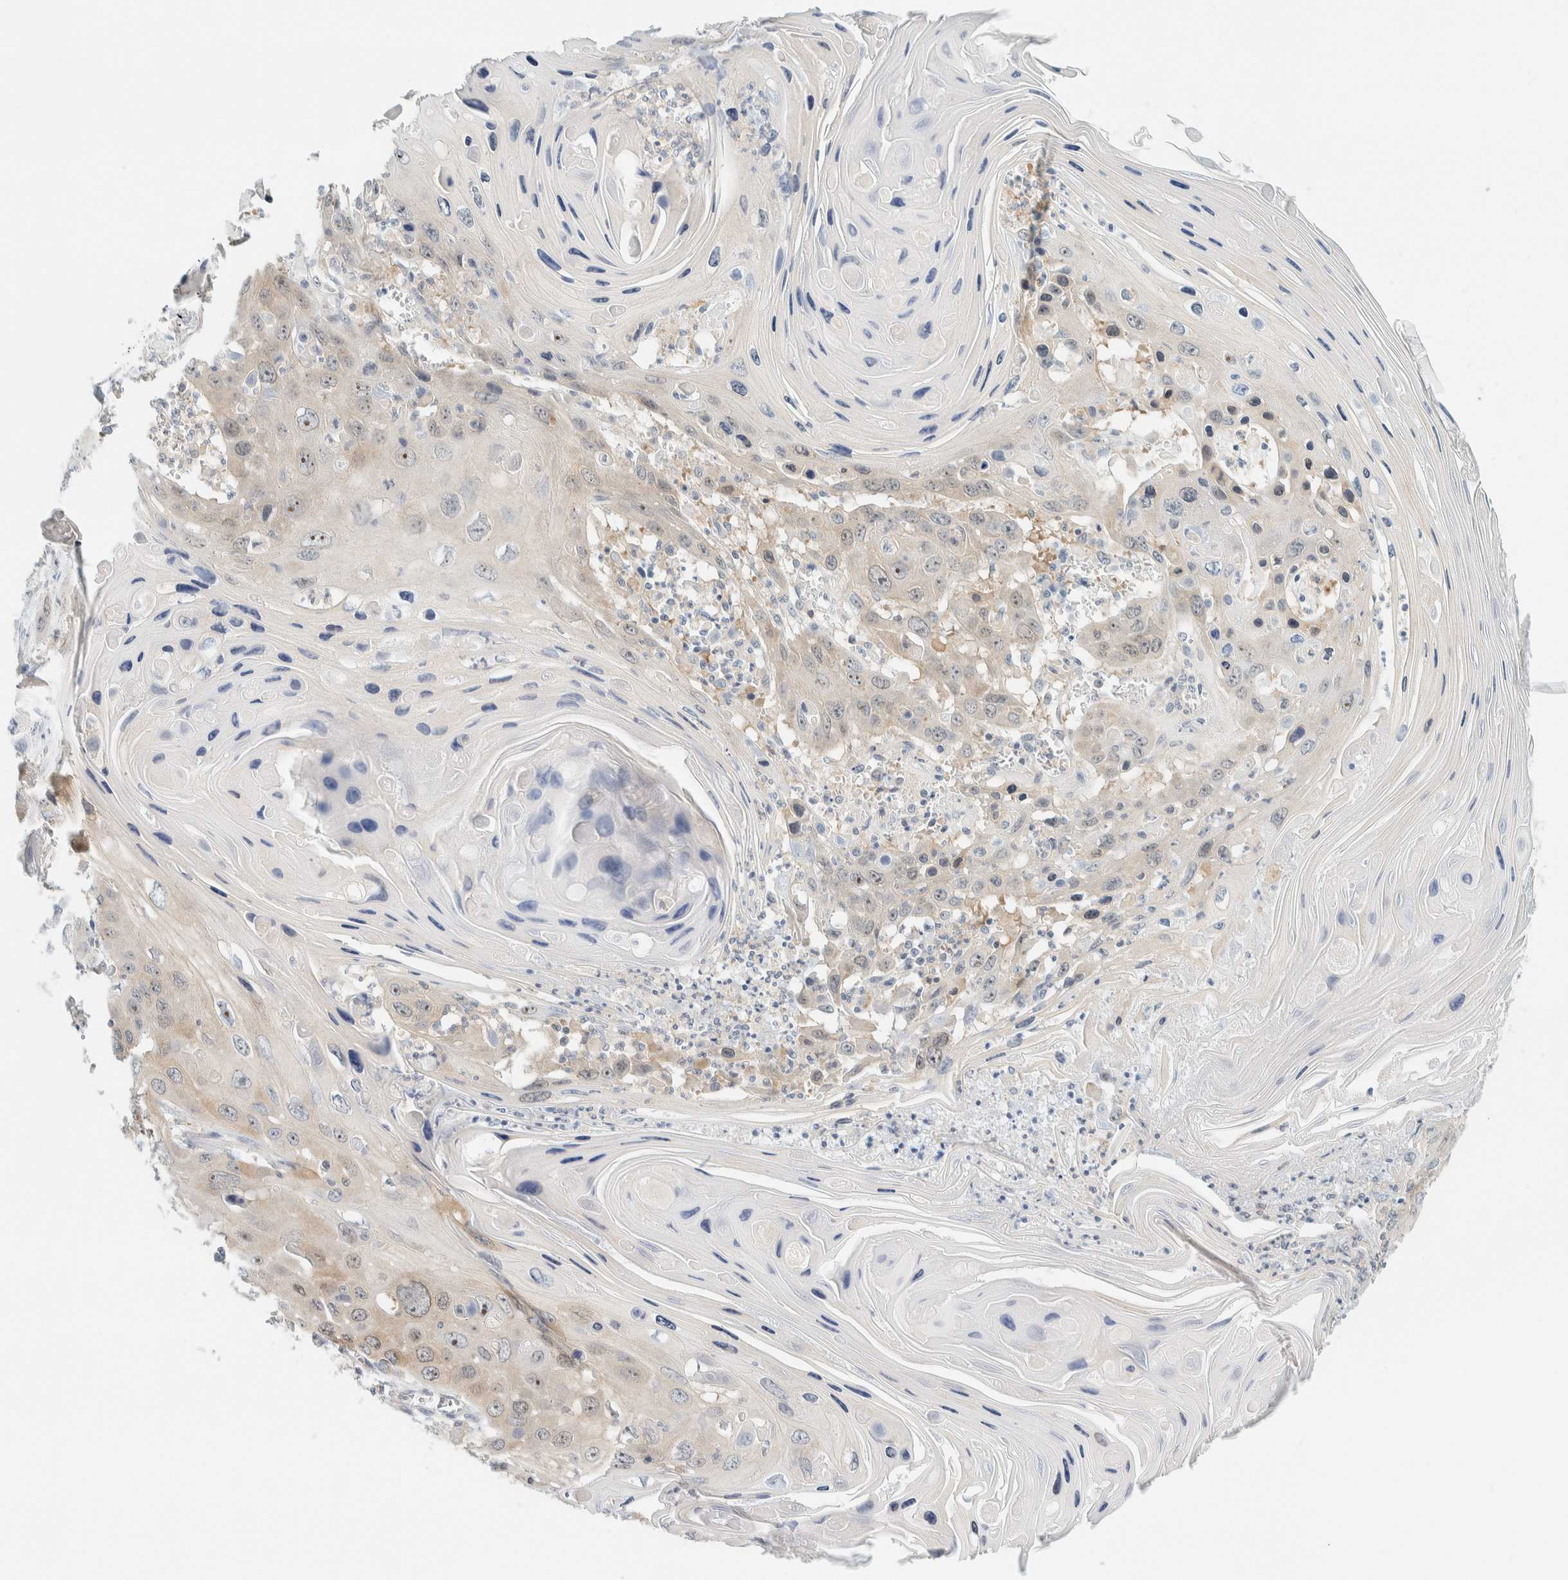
{"staining": {"intensity": "moderate", "quantity": "25%-75%", "location": "nuclear"}, "tissue": "skin cancer", "cell_type": "Tumor cells", "image_type": "cancer", "snomed": [{"axis": "morphology", "description": "Squamous cell carcinoma, NOS"}, {"axis": "topography", "description": "Skin"}], "caption": "The immunohistochemical stain highlights moderate nuclear positivity in tumor cells of squamous cell carcinoma (skin) tissue.", "gene": "NDE1", "patient": {"sex": "male", "age": 55}}